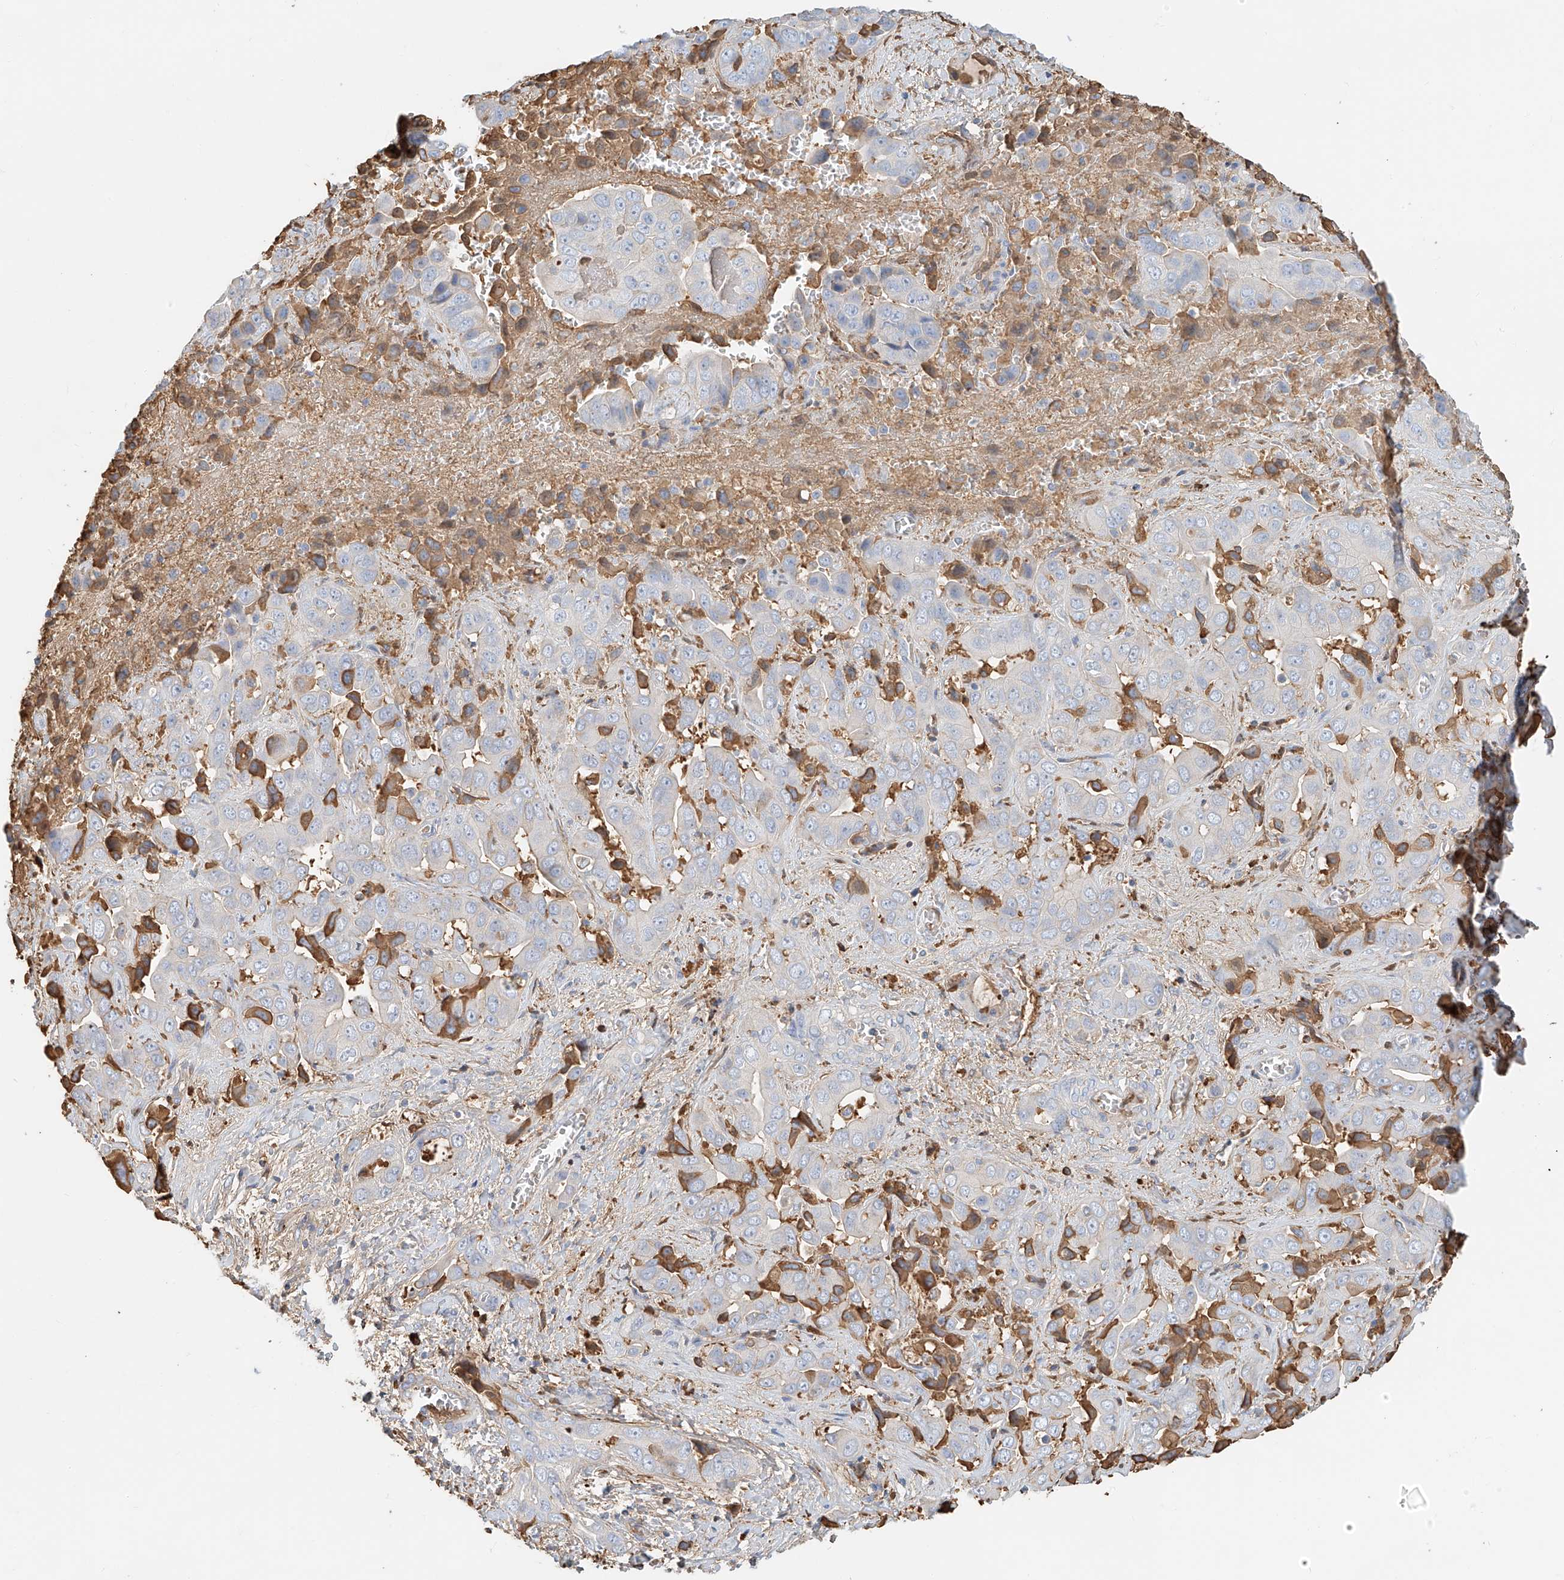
{"staining": {"intensity": "moderate", "quantity": "<25%", "location": "cytoplasmic/membranous"}, "tissue": "liver cancer", "cell_type": "Tumor cells", "image_type": "cancer", "snomed": [{"axis": "morphology", "description": "Cholangiocarcinoma"}, {"axis": "topography", "description": "Liver"}], "caption": "Tumor cells show low levels of moderate cytoplasmic/membranous staining in about <25% of cells in human liver cancer (cholangiocarcinoma). (DAB IHC, brown staining for protein, blue staining for nuclei).", "gene": "ZFP30", "patient": {"sex": "female", "age": 52}}